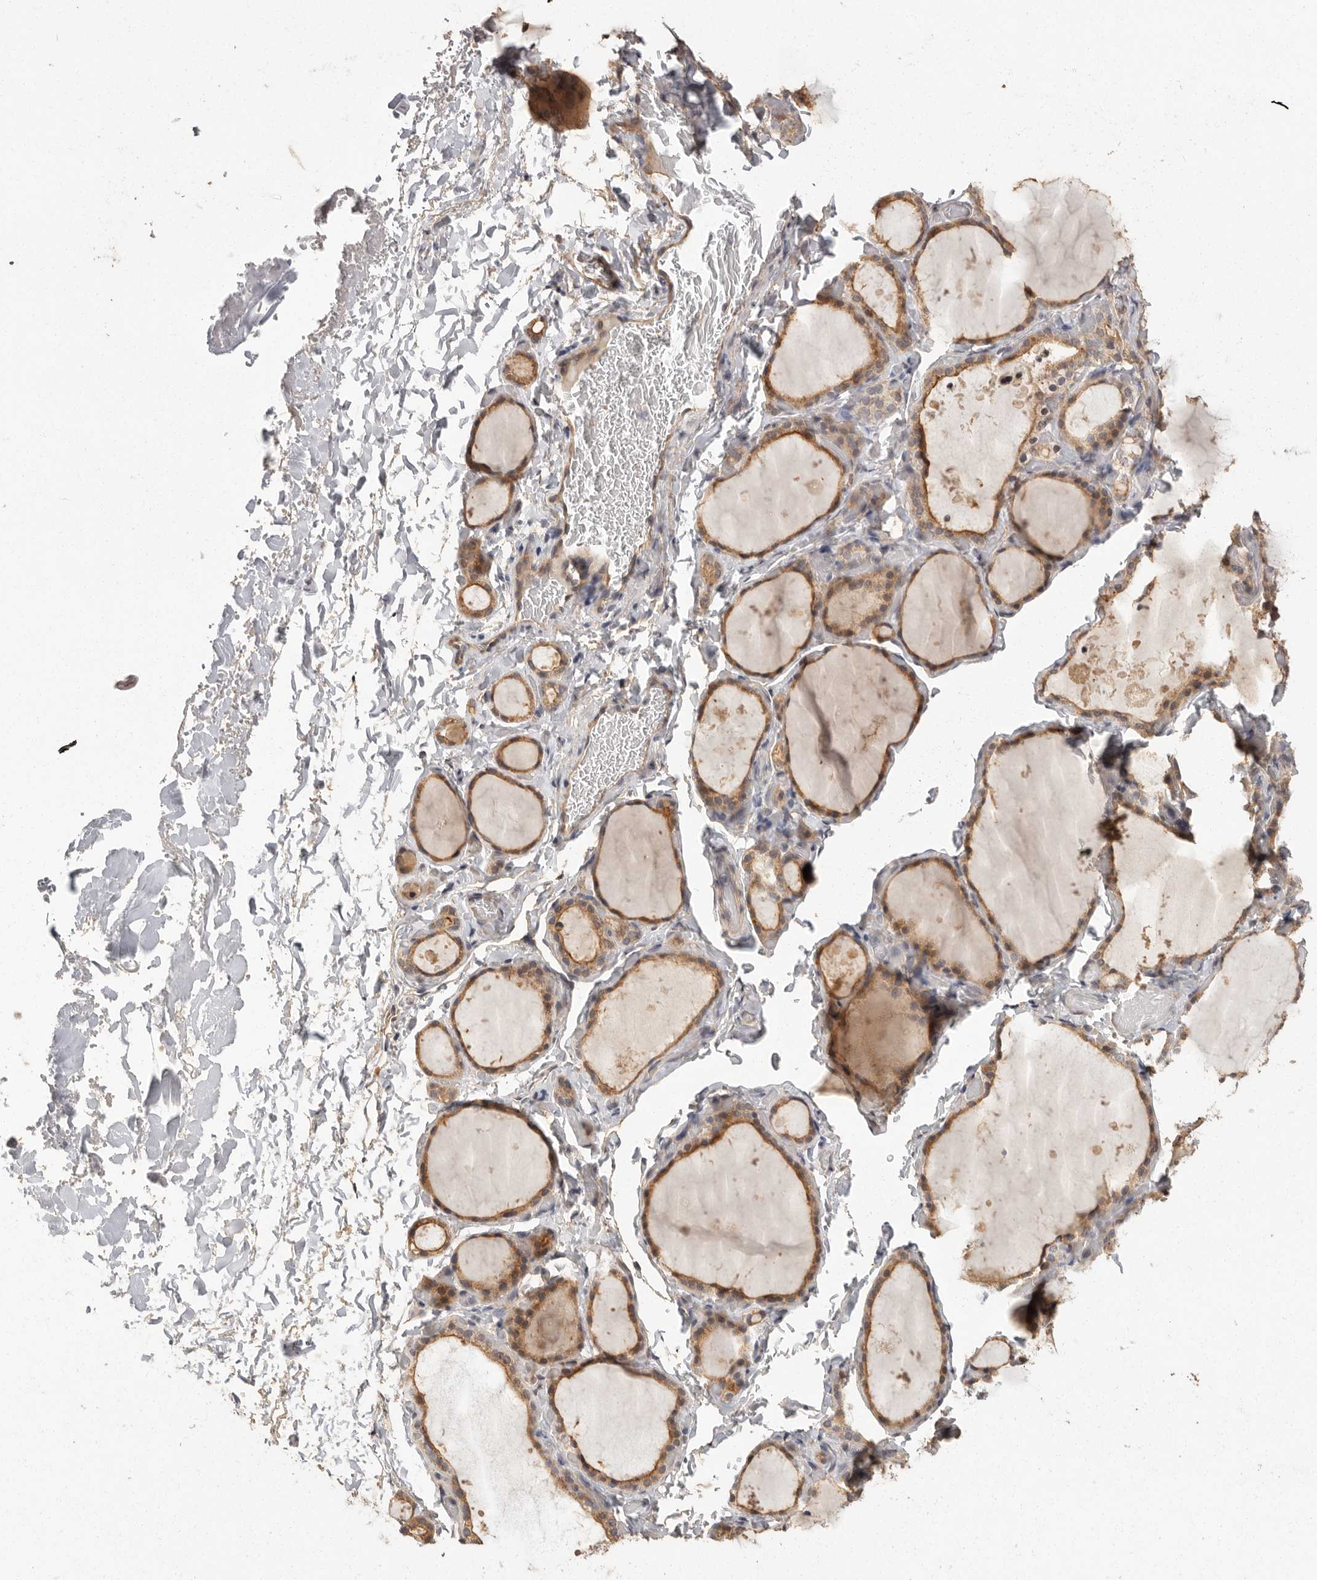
{"staining": {"intensity": "moderate", "quantity": ">75%", "location": "cytoplasmic/membranous"}, "tissue": "thyroid gland", "cell_type": "Glandular cells", "image_type": "normal", "snomed": [{"axis": "morphology", "description": "Normal tissue, NOS"}, {"axis": "topography", "description": "Thyroid gland"}], "caption": "Immunohistochemistry micrograph of normal thyroid gland stained for a protein (brown), which displays medium levels of moderate cytoplasmic/membranous positivity in approximately >75% of glandular cells.", "gene": "BAIAP2", "patient": {"sex": "female", "age": 44}}